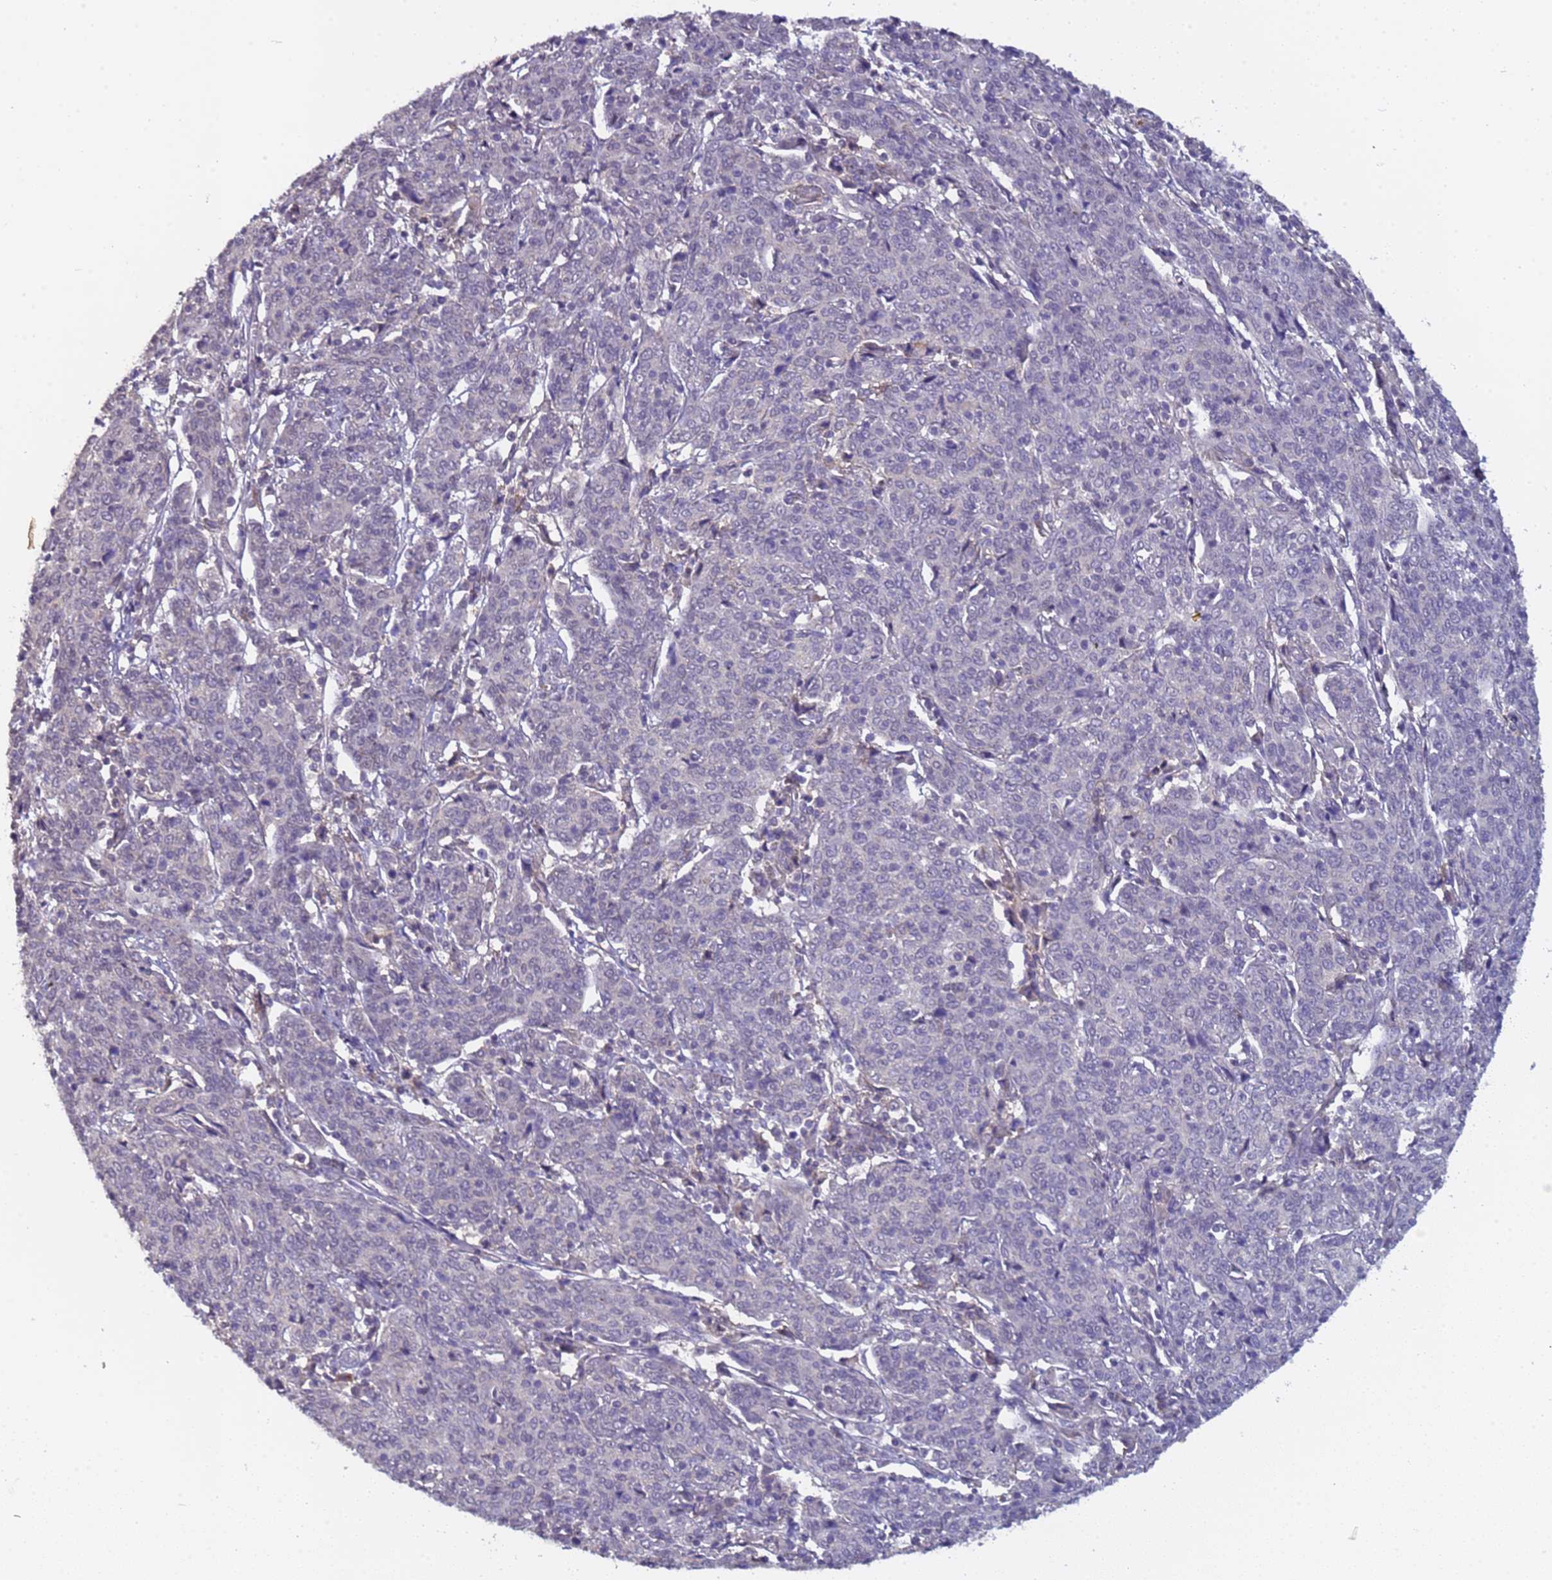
{"staining": {"intensity": "negative", "quantity": "none", "location": "none"}, "tissue": "cervical cancer", "cell_type": "Tumor cells", "image_type": "cancer", "snomed": [{"axis": "morphology", "description": "Squamous cell carcinoma, NOS"}, {"axis": "topography", "description": "Cervix"}], "caption": "High magnification brightfield microscopy of cervical squamous cell carcinoma stained with DAB (brown) and counterstained with hematoxylin (blue): tumor cells show no significant expression. (DAB immunohistochemistry (IHC) with hematoxylin counter stain).", "gene": "ZNF248", "patient": {"sex": "female", "age": 67}}